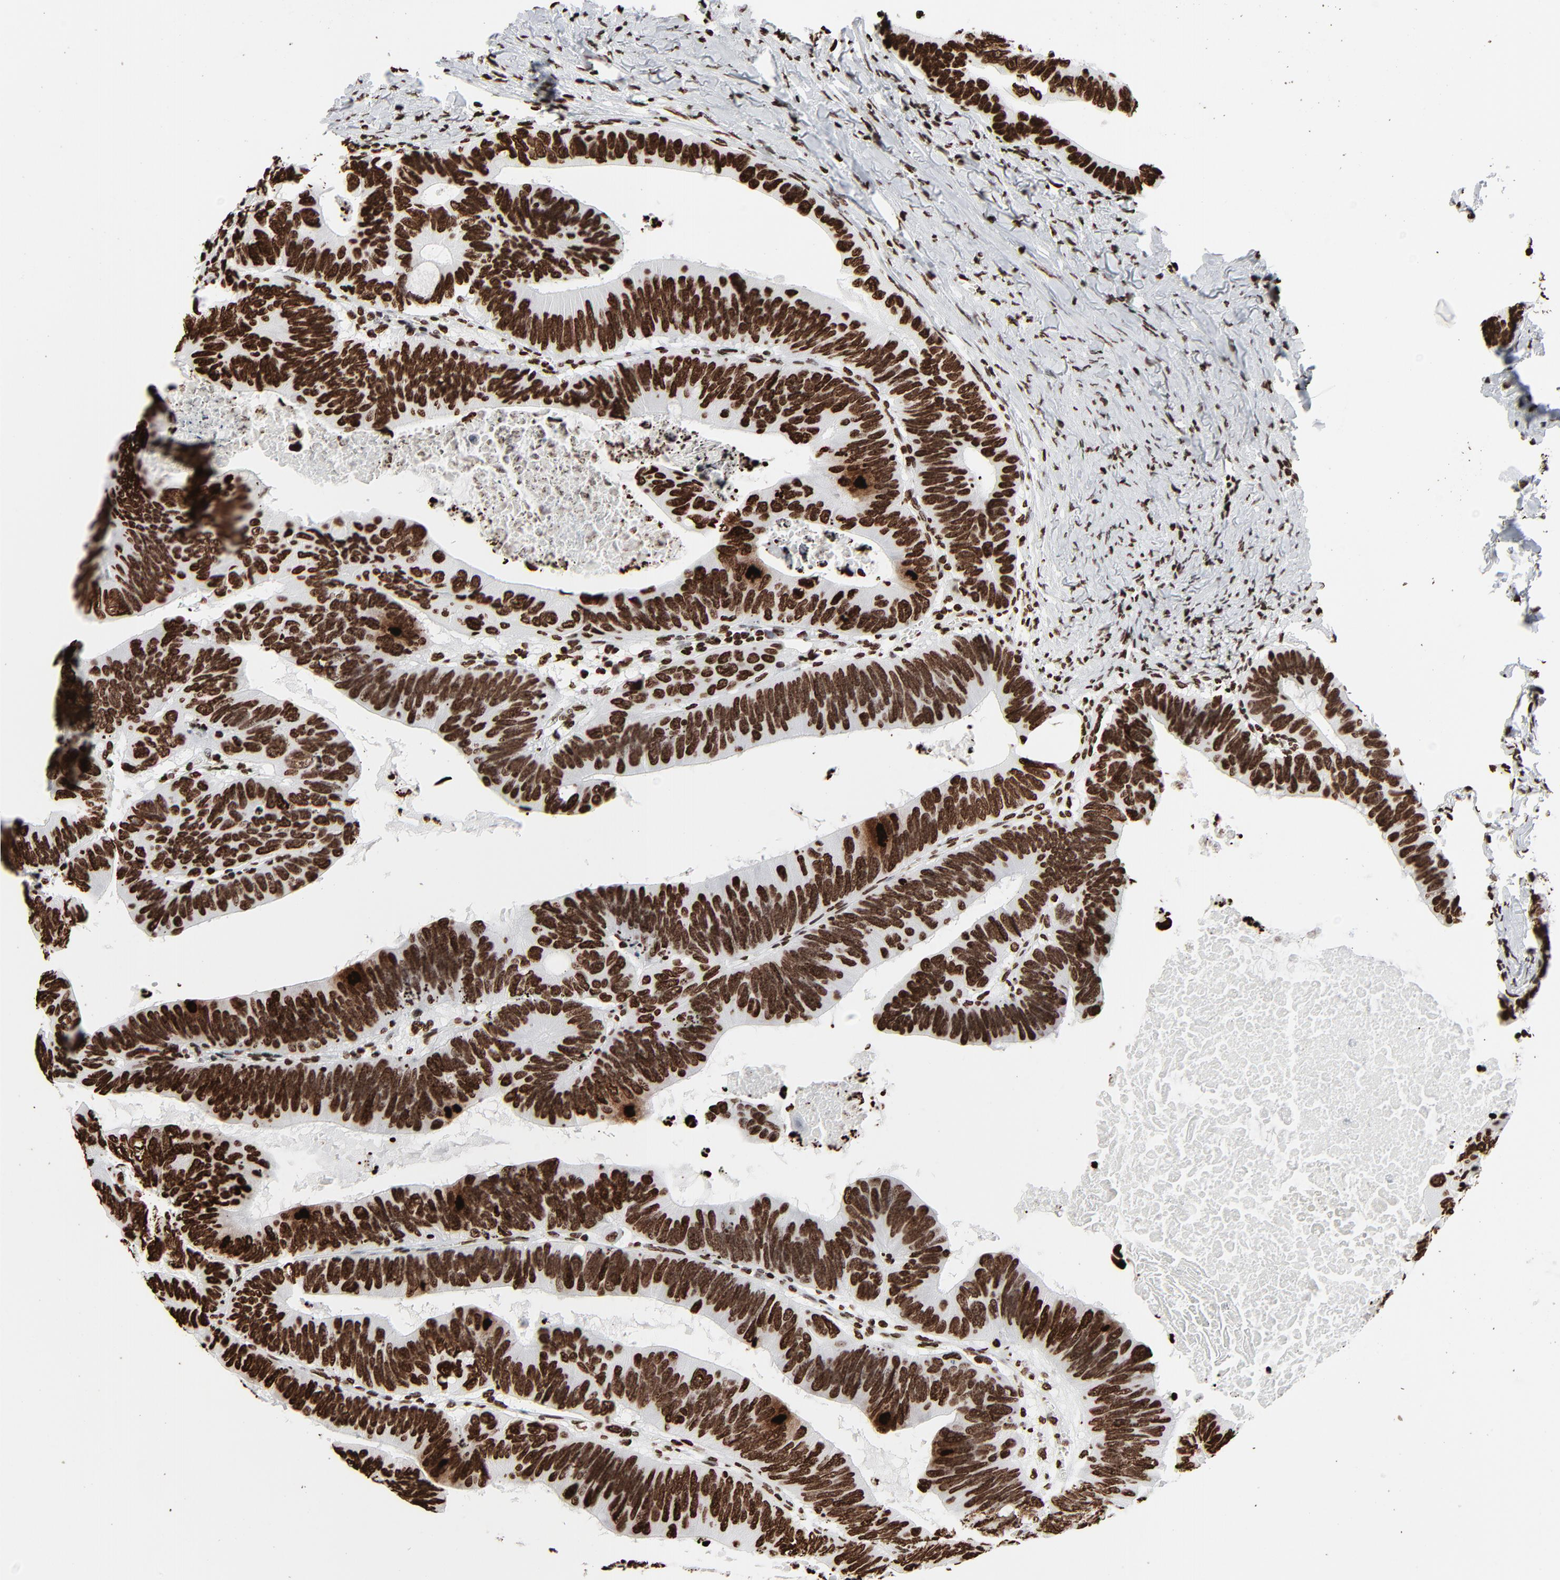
{"staining": {"intensity": "strong", "quantity": ">75%", "location": "nuclear"}, "tissue": "colorectal cancer", "cell_type": "Tumor cells", "image_type": "cancer", "snomed": [{"axis": "morphology", "description": "Adenocarcinoma, NOS"}, {"axis": "topography", "description": "Colon"}], "caption": "Immunohistochemistry (IHC) (DAB) staining of adenocarcinoma (colorectal) shows strong nuclear protein expression in about >75% of tumor cells.", "gene": "H3-4", "patient": {"sex": "female", "age": 55}}